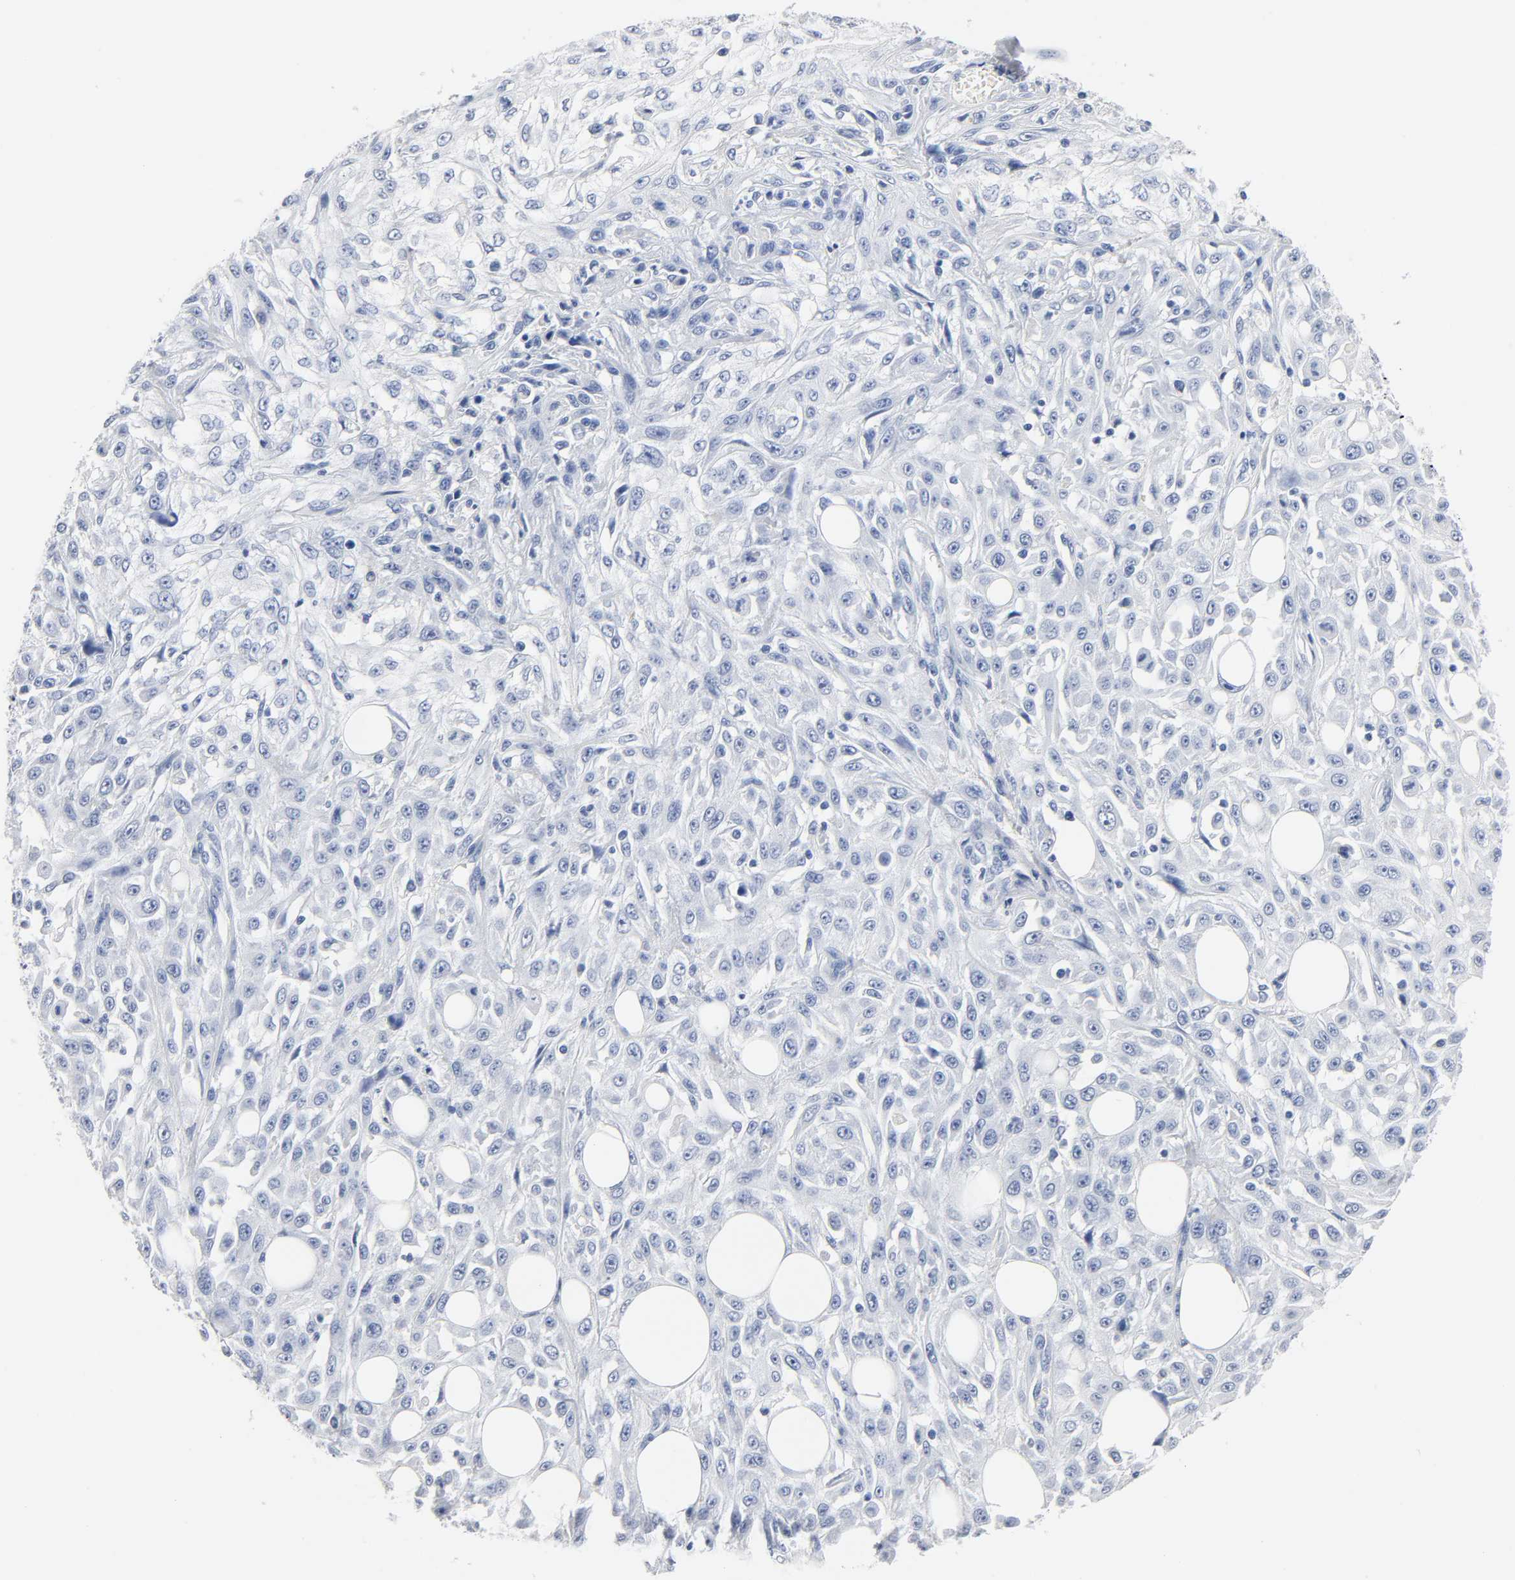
{"staining": {"intensity": "negative", "quantity": "none", "location": "none"}, "tissue": "skin cancer", "cell_type": "Tumor cells", "image_type": "cancer", "snomed": [{"axis": "morphology", "description": "Squamous cell carcinoma, NOS"}, {"axis": "topography", "description": "Skin"}], "caption": "Tumor cells are negative for protein expression in human skin squamous cell carcinoma.", "gene": "ACP3", "patient": {"sex": "male", "age": 75}}